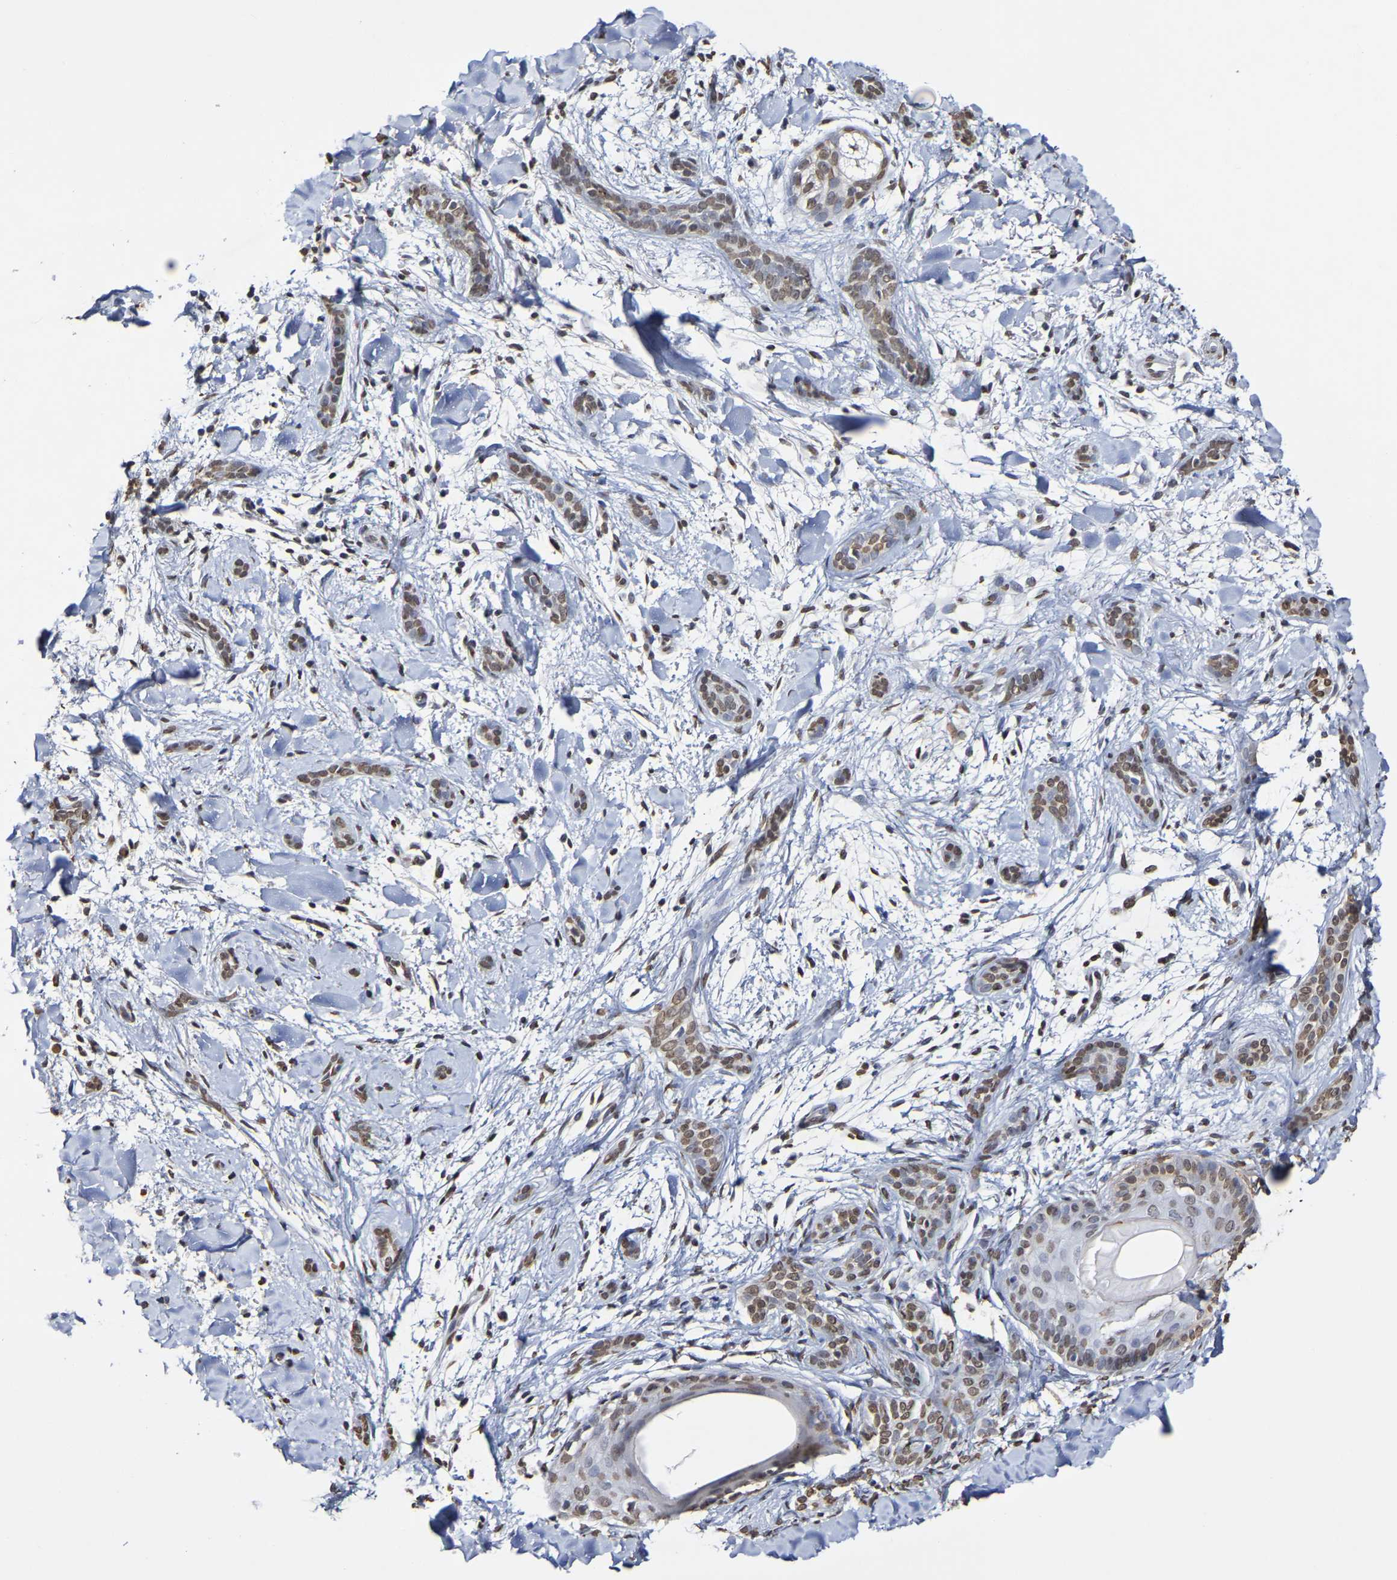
{"staining": {"intensity": "moderate", "quantity": ">75%", "location": "nuclear"}, "tissue": "skin cancer", "cell_type": "Tumor cells", "image_type": "cancer", "snomed": [{"axis": "morphology", "description": "Basal cell carcinoma"}, {"axis": "morphology", "description": "Adnexal tumor, benign"}, {"axis": "topography", "description": "Skin"}], "caption": "Immunohistochemical staining of skin cancer (basal cell carcinoma) demonstrates moderate nuclear protein positivity in about >75% of tumor cells.", "gene": "ATF4", "patient": {"sex": "female", "age": 42}}